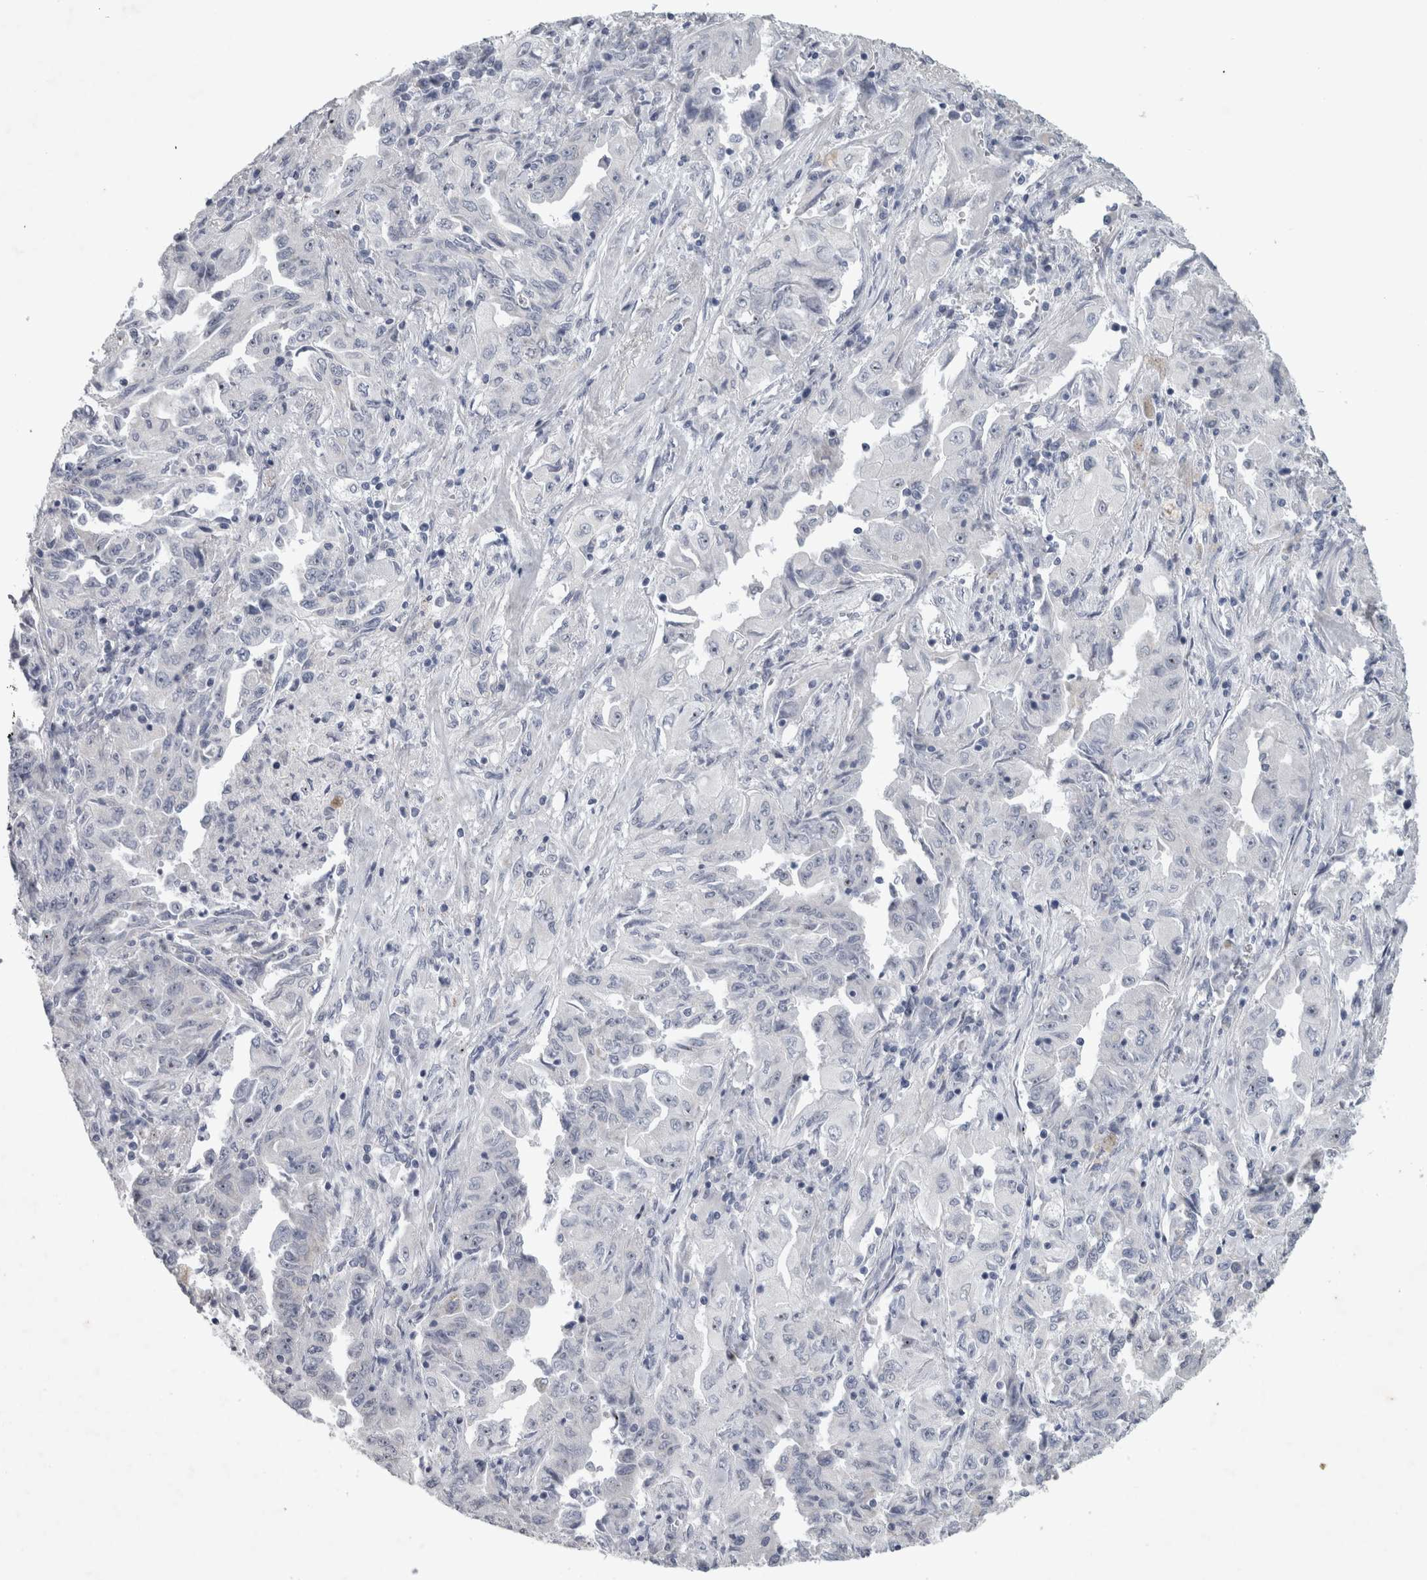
{"staining": {"intensity": "negative", "quantity": "none", "location": "none"}, "tissue": "lung cancer", "cell_type": "Tumor cells", "image_type": "cancer", "snomed": [{"axis": "morphology", "description": "Adenocarcinoma, NOS"}, {"axis": "topography", "description": "Lung"}], "caption": "IHC photomicrograph of neoplastic tissue: human adenocarcinoma (lung) stained with DAB (3,3'-diaminobenzidine) reveals no significant protein positivity in tumor cells. (DAB (3,3'-diaminobenzidine) IHC with hematoxylin counter stain).", "gene": "FXYD7", "patient": {"sex": "female", "age": 51}}